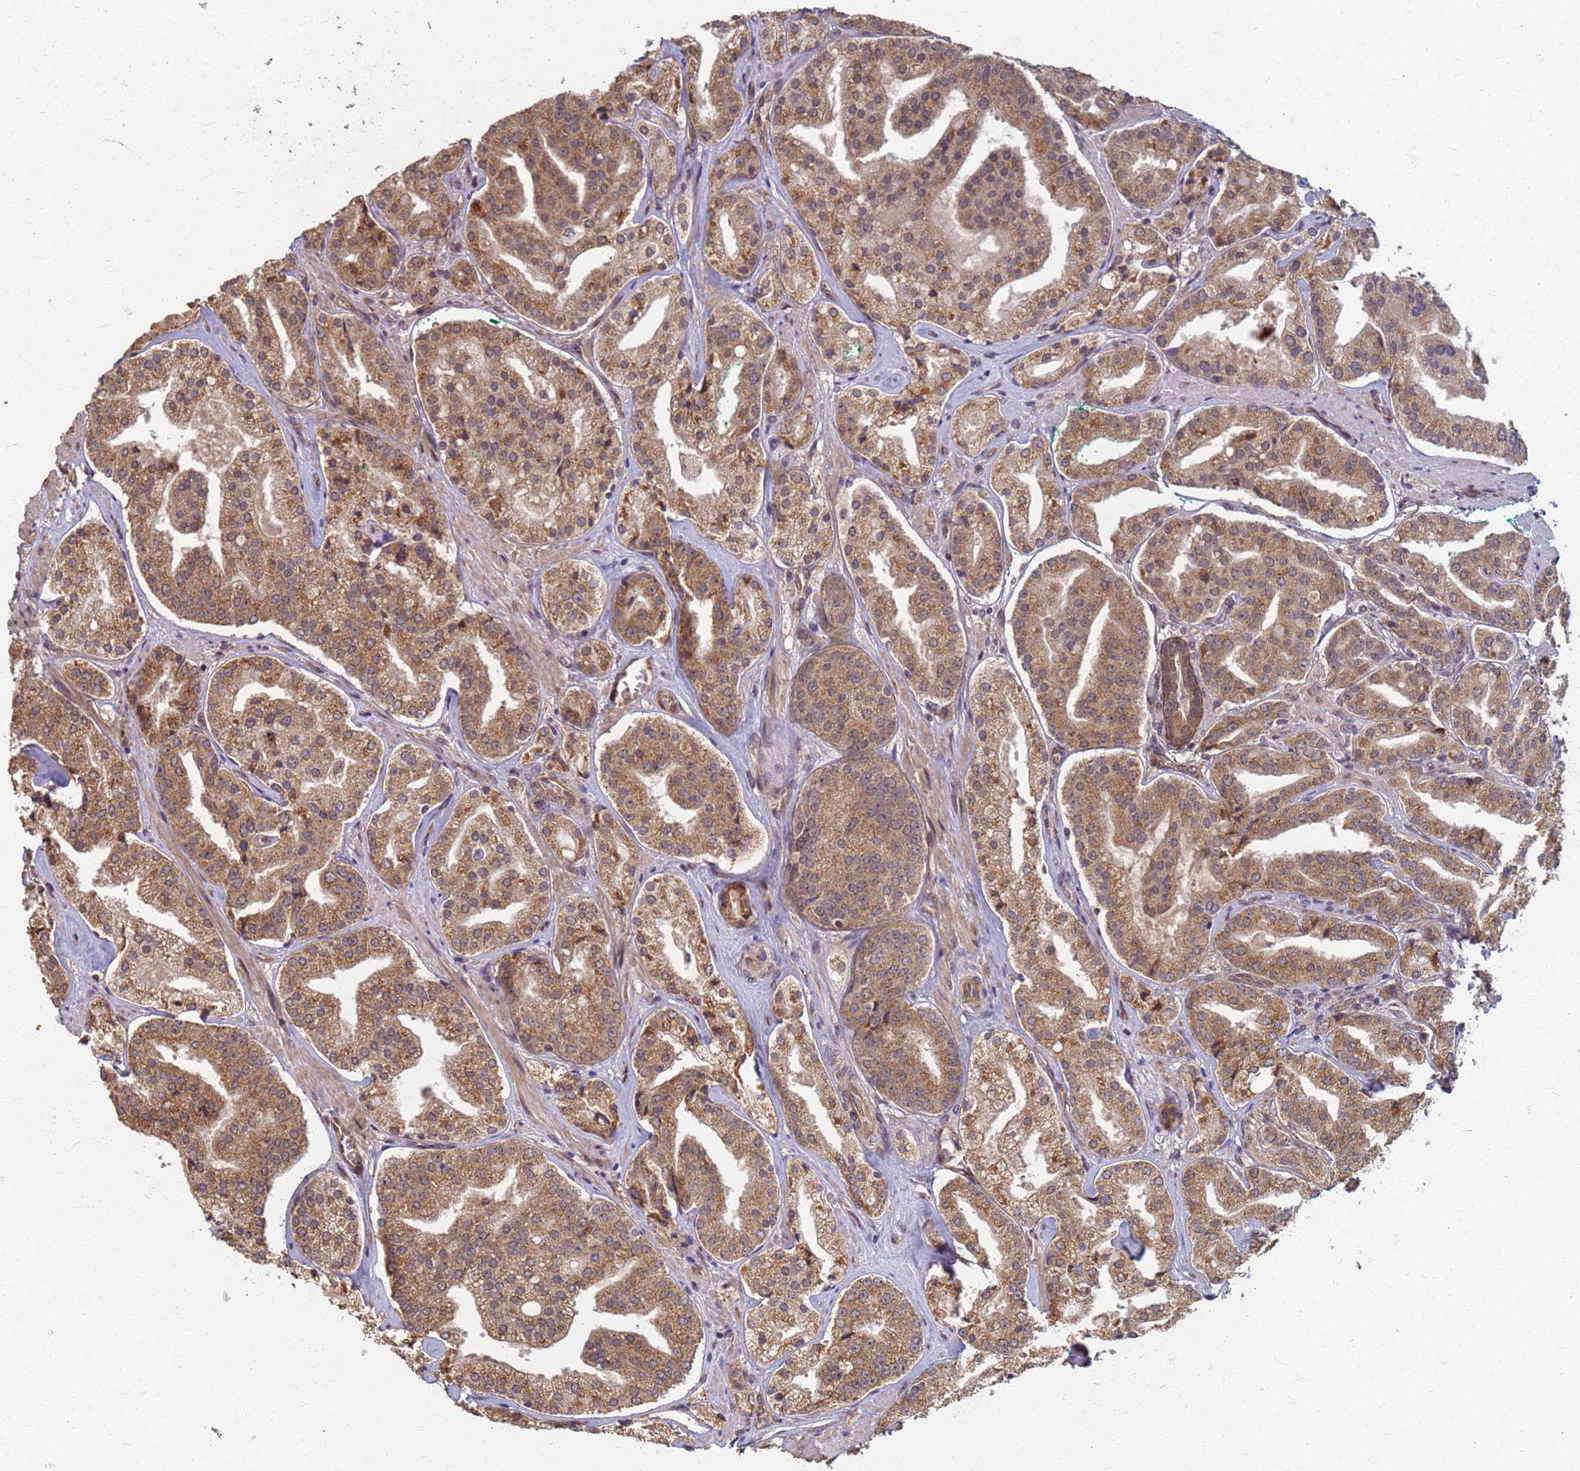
{"staining": {"intensity": "moderate", "quantity": ">75%", "location": "cytoplasmic/membranous"}, "tissue": "prostate cancer", "cell_type": "Tumor cells", "image_type": "cancer", "snomed": [{"axis": "morphology", "description": "Adenocarcinoma, High grade"}, {"axis": "topography", "description": "Prostate"}], "caption": "A brown stain highlights moderate cytoplasmic/membranous positivity of a protein in human prostate cancer tumor cells.", "gene": "ITGB4", "patient": {"sex": "male", "age": 63}}